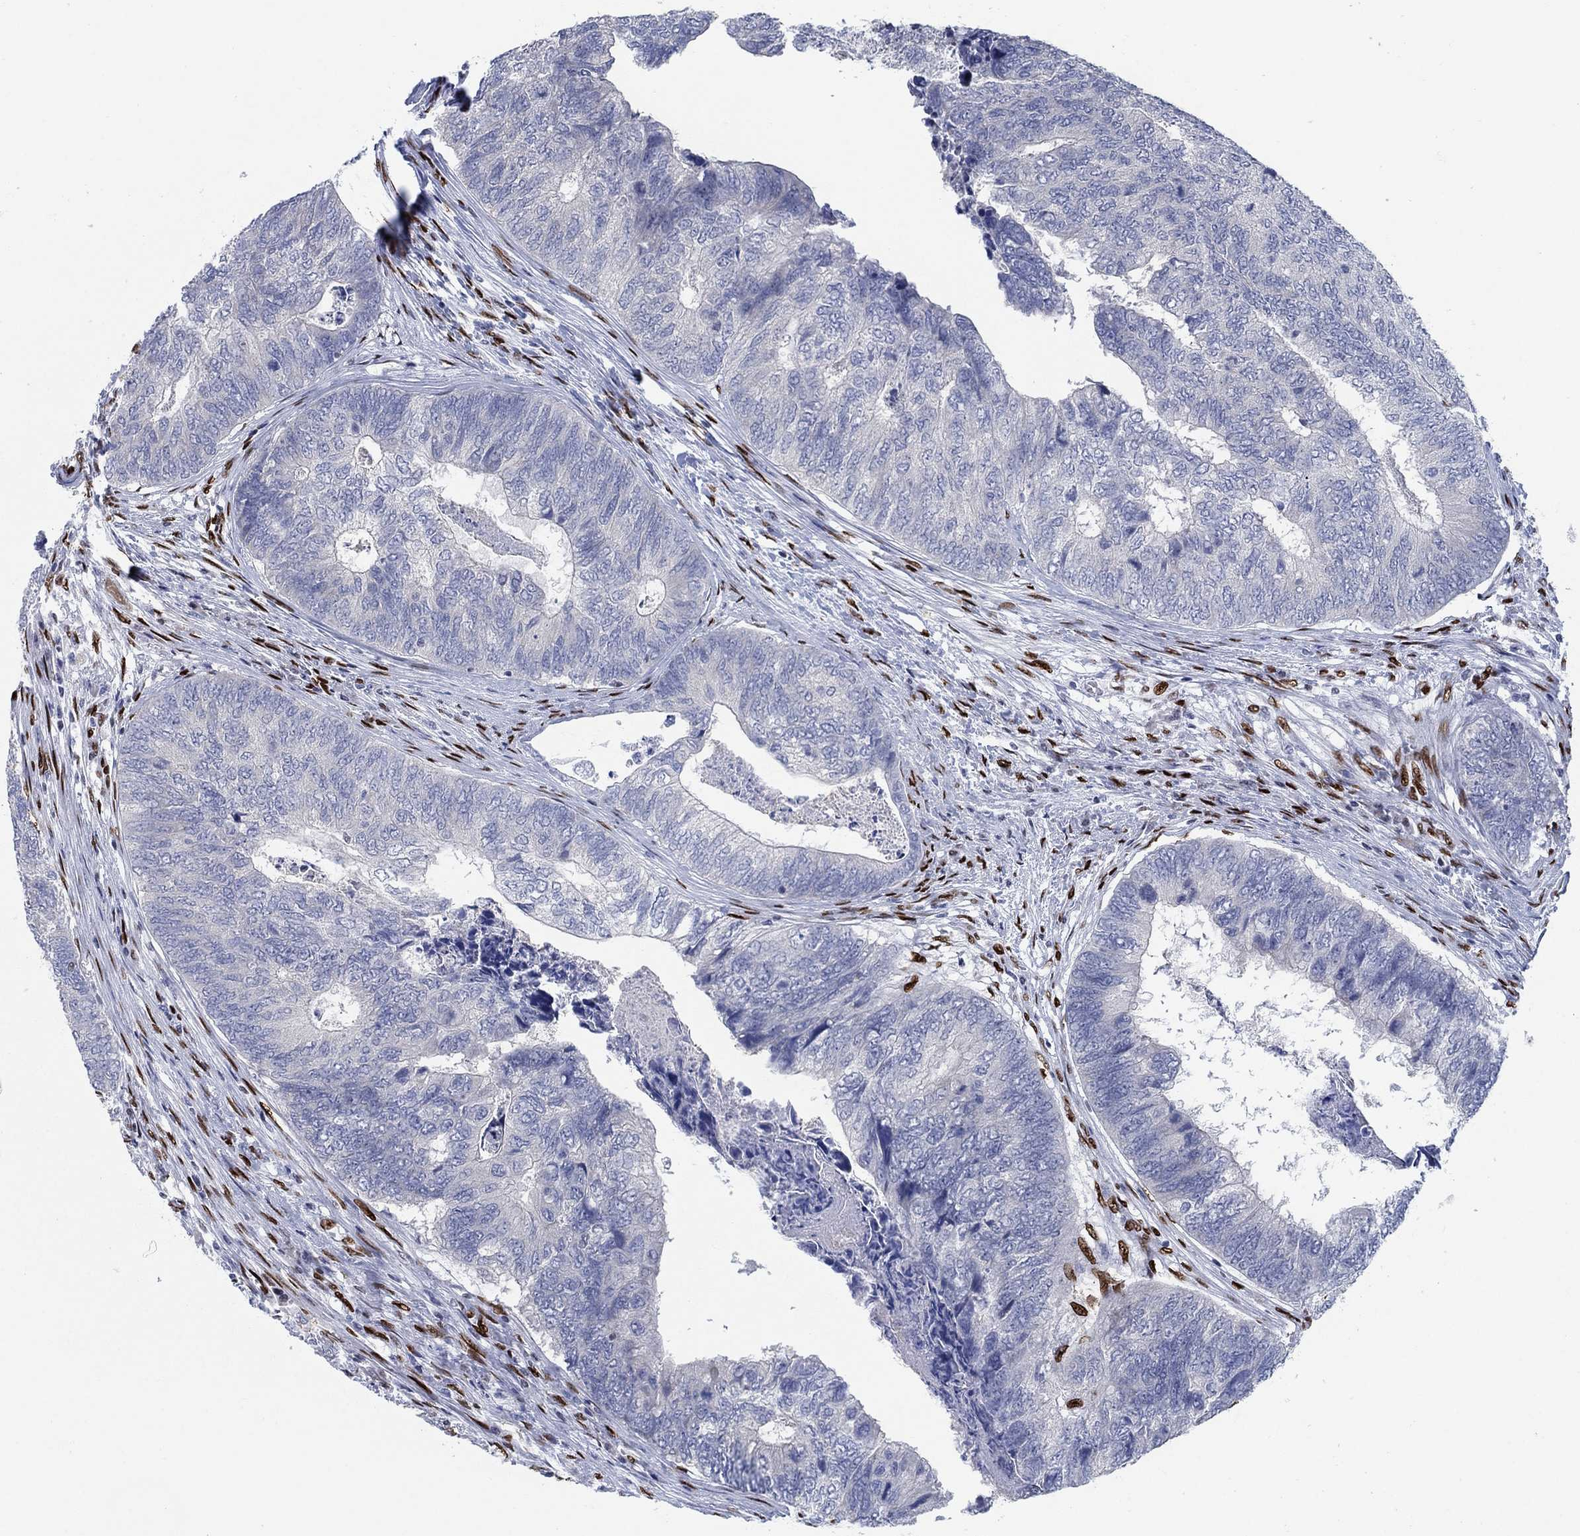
{"staining": {"intensity": "negative", "quantity": "none", "location": "none"}, "tissue": "colorectal cancer", "cell_type": "Tumor cells", "image_type": "cancer", "snomed": [{"axis": "morphology", "description": "Adenocarcinoma, NOS"}, {"axis": "topography", "description": "Colon"}], "caption": "This is an immunohistochemistry micrograph of human colorectal adenocarcinoma. There is no expression in tumor cells.", "gene": "ZEB1", "patient": {"sex": "female", "age": 67}}